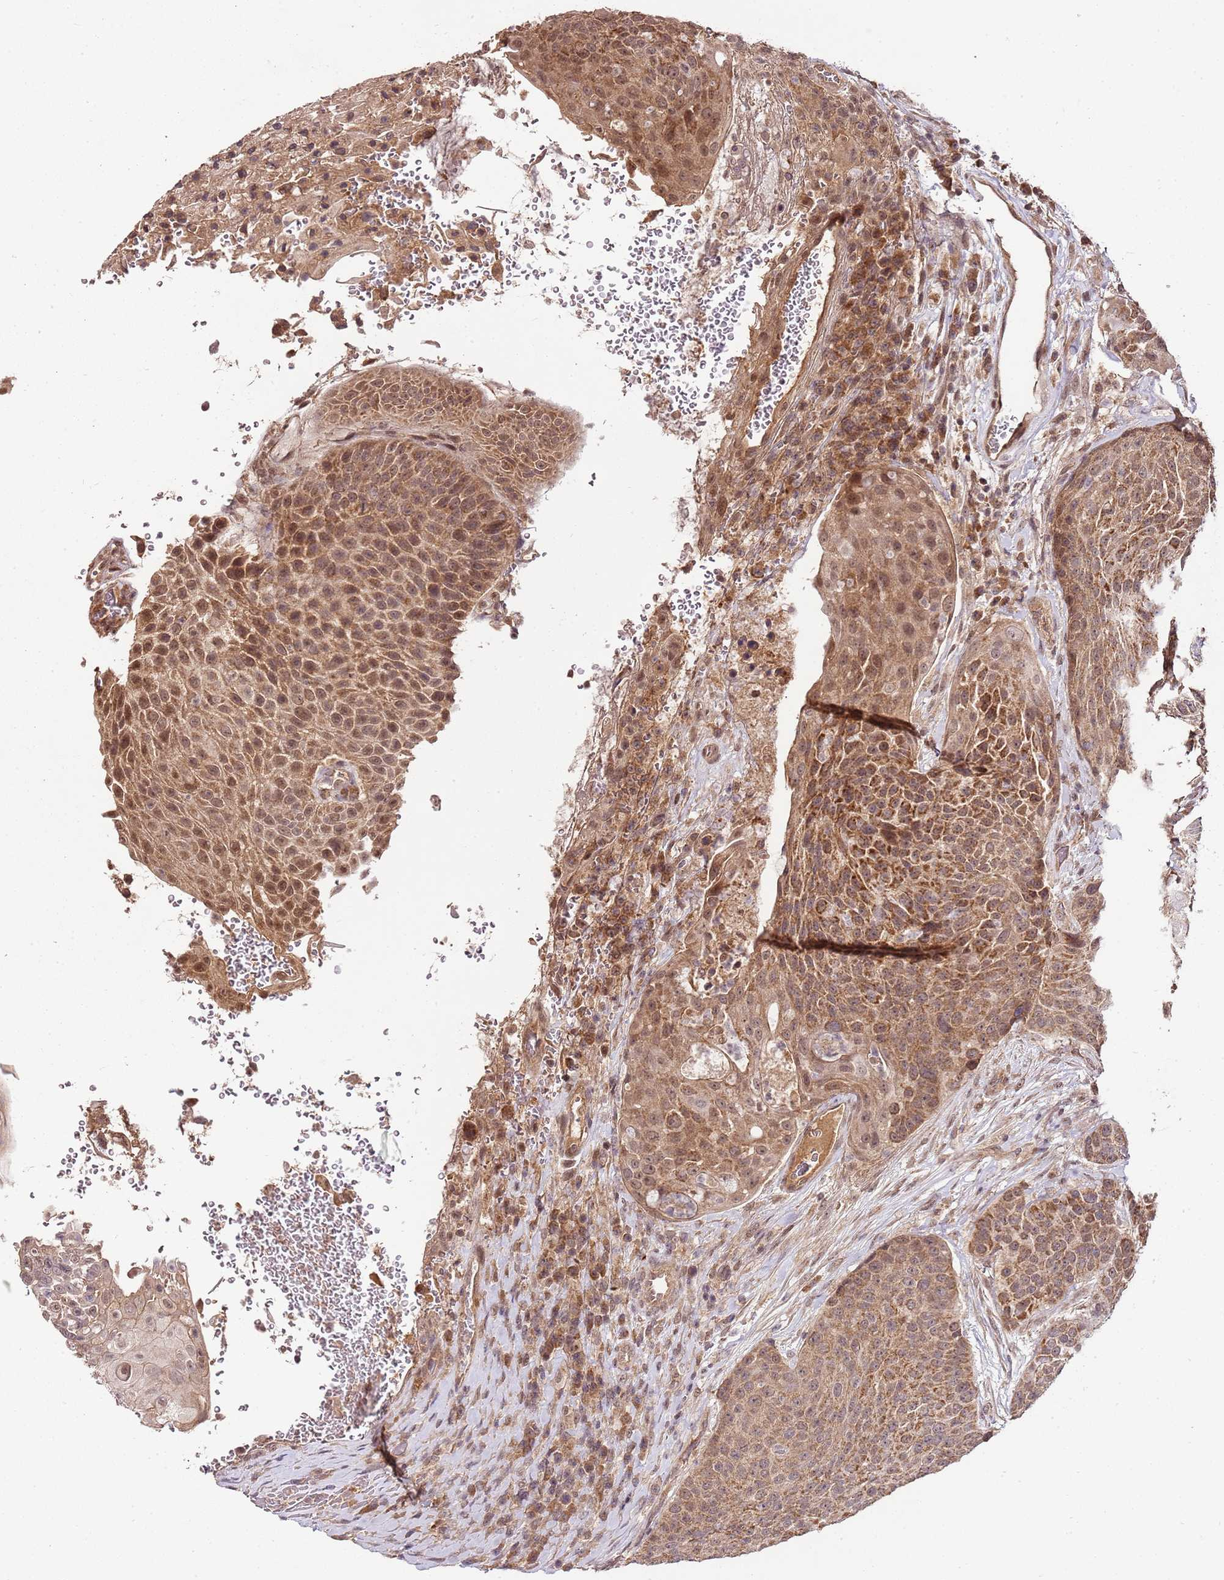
{"staining": {"intensity": "strong", "quantity": ">75%", "location": "cytoplasmic/membranous,nuclear"}, "tissue": "urothelial cancer", "cell_type": "Tumor cells", "image_type": "cancer", "snomed": [{"axis": "morphology", "description": "Urothelial carcinoma, High grade"}, {"axis": "topography", "description": "Urinary bladder"}], "caption": "The histopathology image displays a brown stain indicating the presence of a protein in the cytoplasmic/membranous and nuclear of tumor cells in urothelial cancer. (Brightfield microscopy of DAB IHC at high magnification).", "gene": "LIN37", "patient": {"sex": "female", "age": 63}}